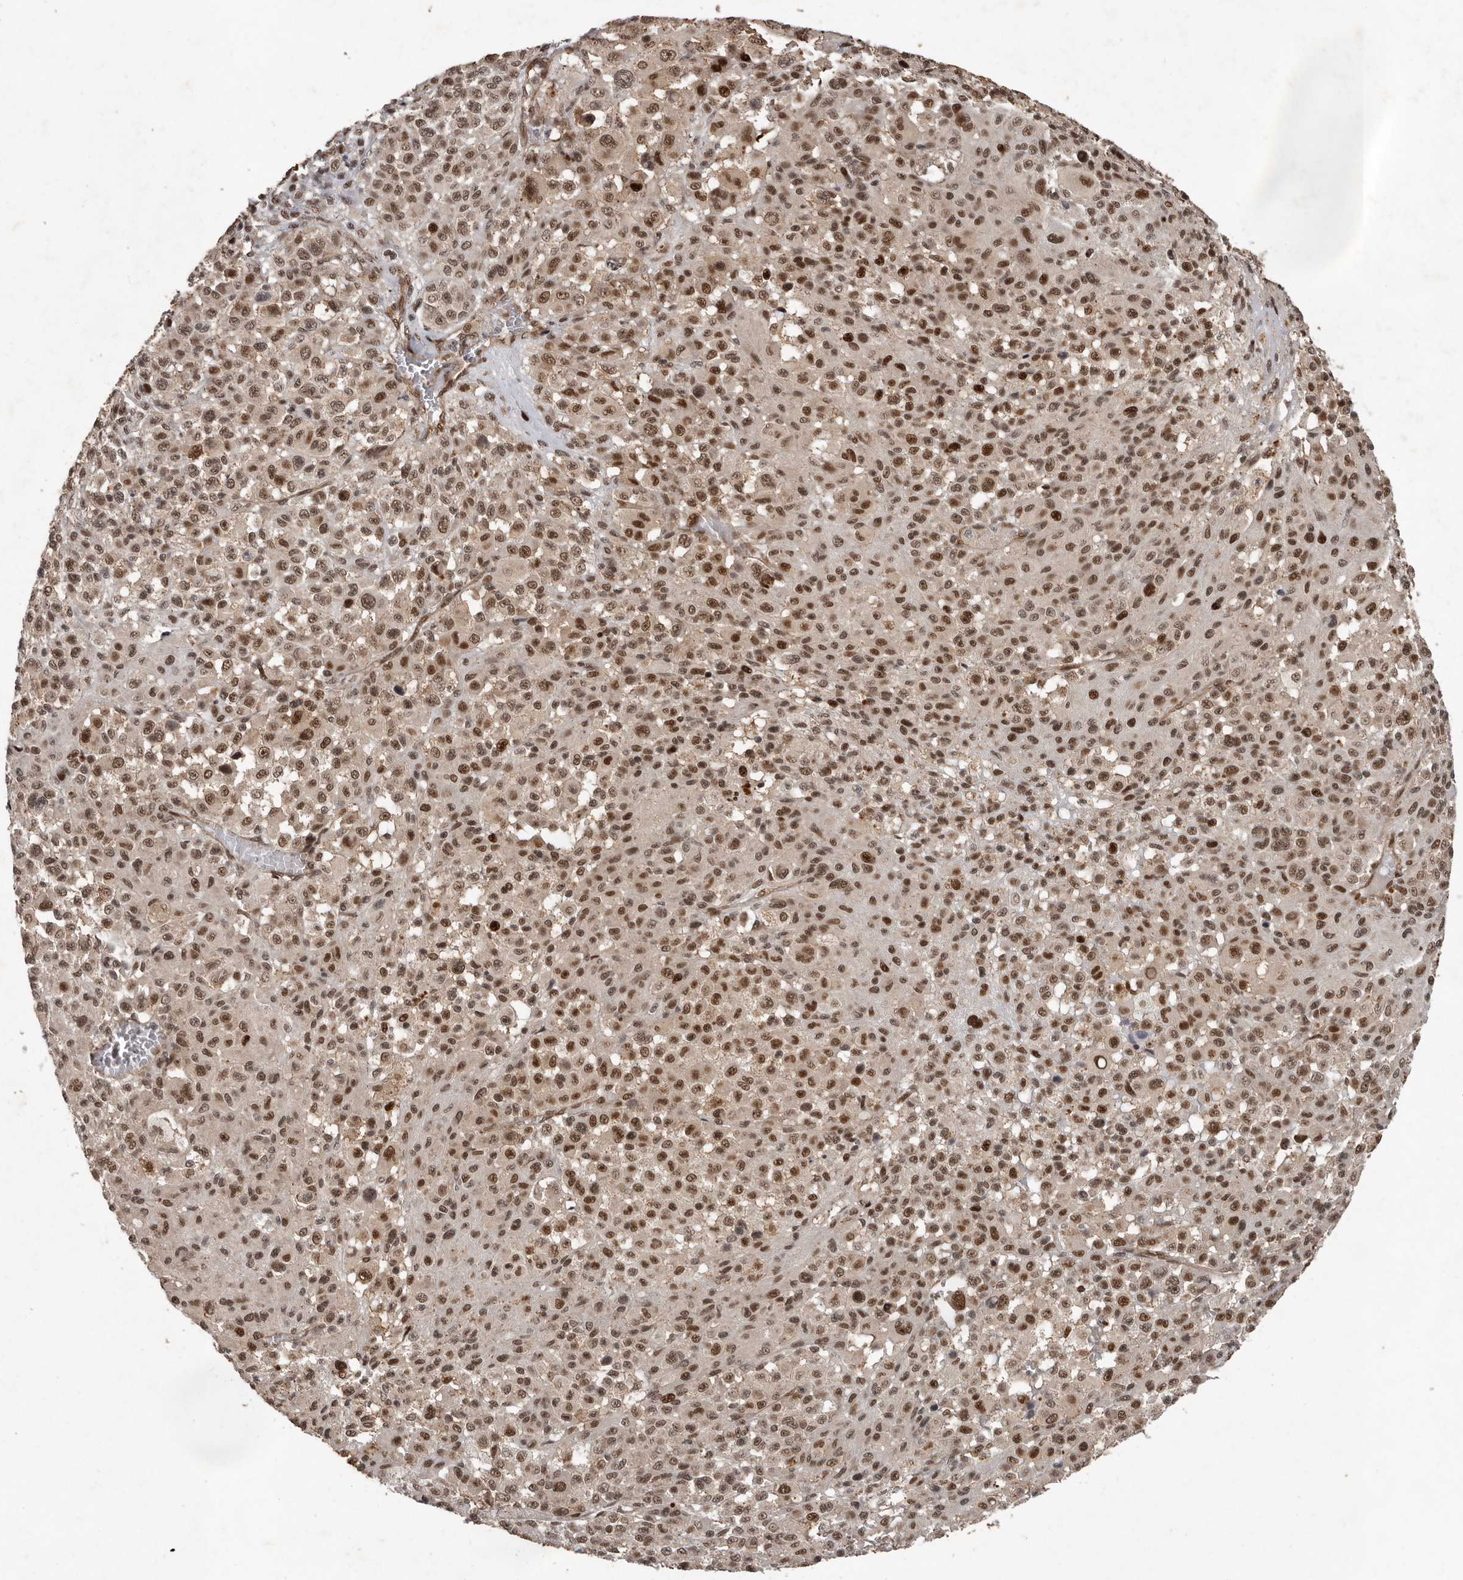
{"staining": {"intensity": "moderate", "quantity": ">75%", "location": "nuclear"}, "tissue": "melanoma", "cell_type": "Tumor cells", "image_type": "cancer", "snomed": [{"axis": "morphology", "description": "Malignant melanoma, Metastatic site"}, {"axis": "topography", "description": "Skin"}], "caption": "Human malignant melanoma (metastatic site) stained with a brown dye shows moderate nuclear positive staining in about >75% of tumor cells.", "gene": "CDC27", "patient": {"sex": "female", "age": 74}}